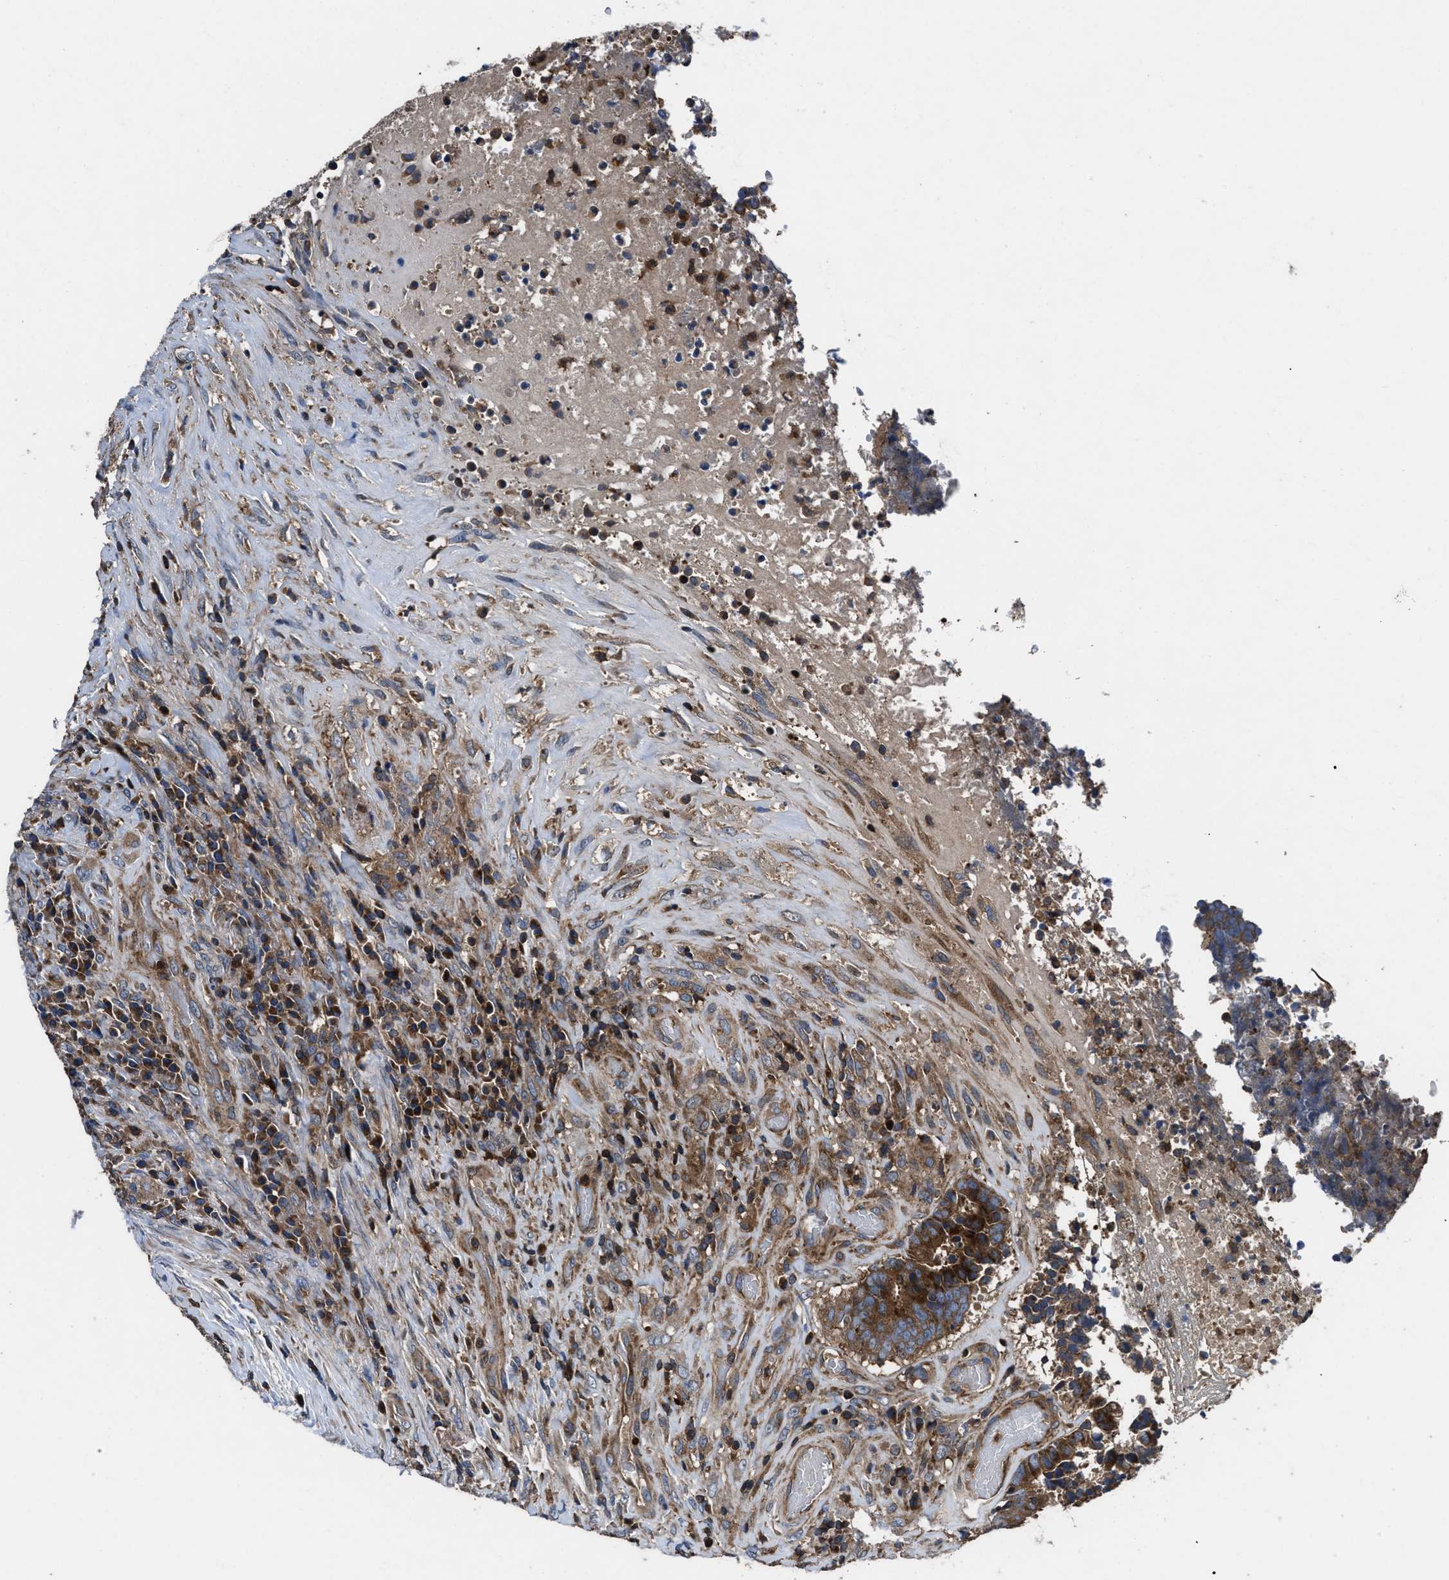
{"staining": {"intensity": "moderate", "quantity": ">75%", "location": "cytoplasmic/membranous"}, "tissue": "colorectal cancer", "cell_type": "Tumor cells", "image_type": "cancer", "snomed": [{"axis": "morphology", "description": "Adenocarcinoma, NOS"}, {"axis": "topography", "description": "Rectum"}], "caption": "This photomicrograph displays immunohistochemistry staining of colorectal cancer (adenocarcinoma), with medium moderate cytoplasmic/membranous expression in approximately >75% of tumor cells.", "gene": "YBEY", "patient": {"sex": "male", "age": 72}}